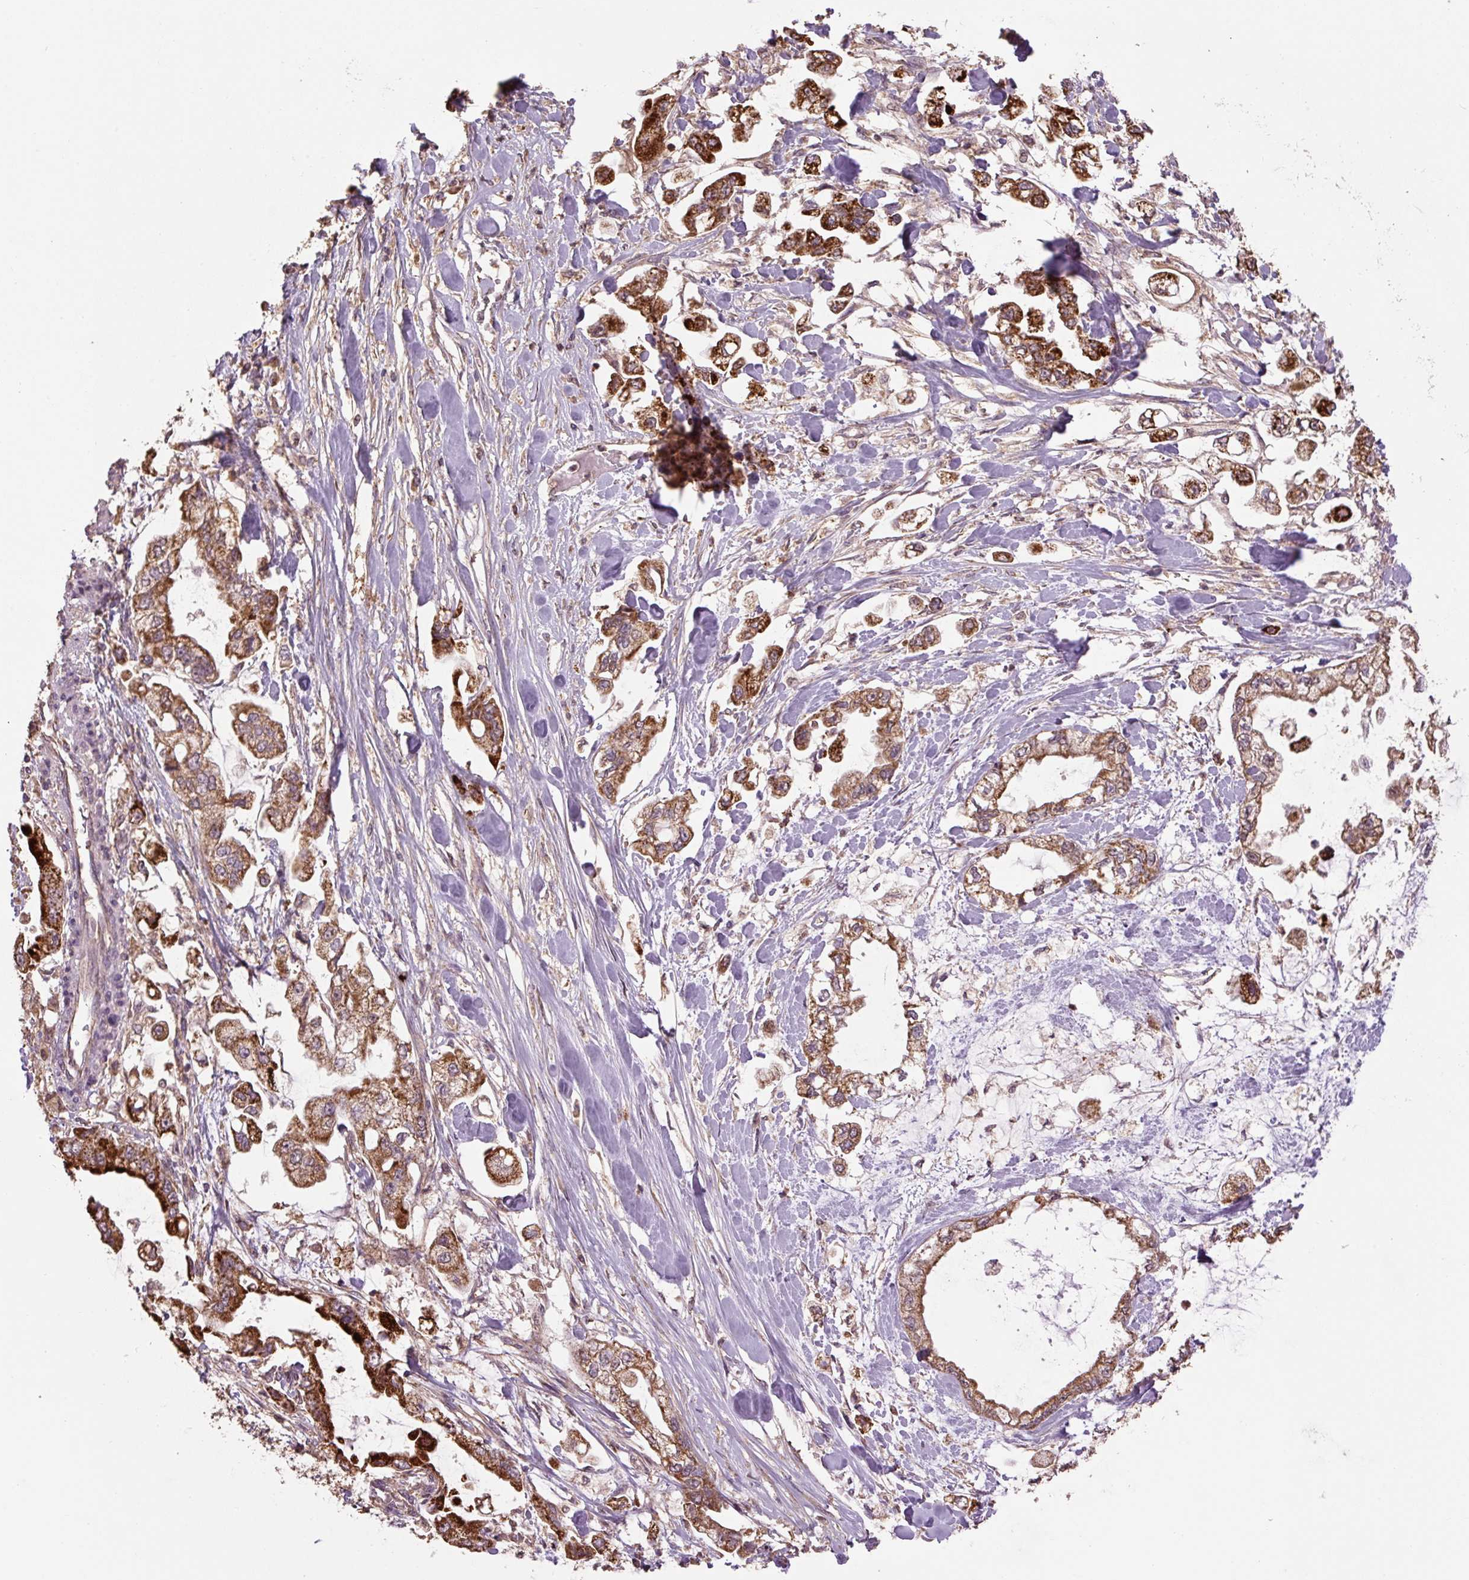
{"staining": {"intensity": "strong", "quantity": ">75%", "location": "cytoplasmic/membranous"}, "tissue": "stomach cancer", "cell_type": "Tumor cells", "image_type": "cancer", "snomed": [{"axis": "morphology", "description": "Adenocarcinoma, NOS"}, {"axis": "topography", "description": "Stomach"}], "caption": "Immunohistochemistry (IHC) of human stomach cancer exhibits high levels of strong cytoplasmic/membranous staining in about >75% of tumor cells. (Stains: DAB in brown, nuclei in blue, Microscopy: brightfield microscopy at high magnification).", "gene": "TMEM160", "patient": {"sex": "male", "age": 62}}